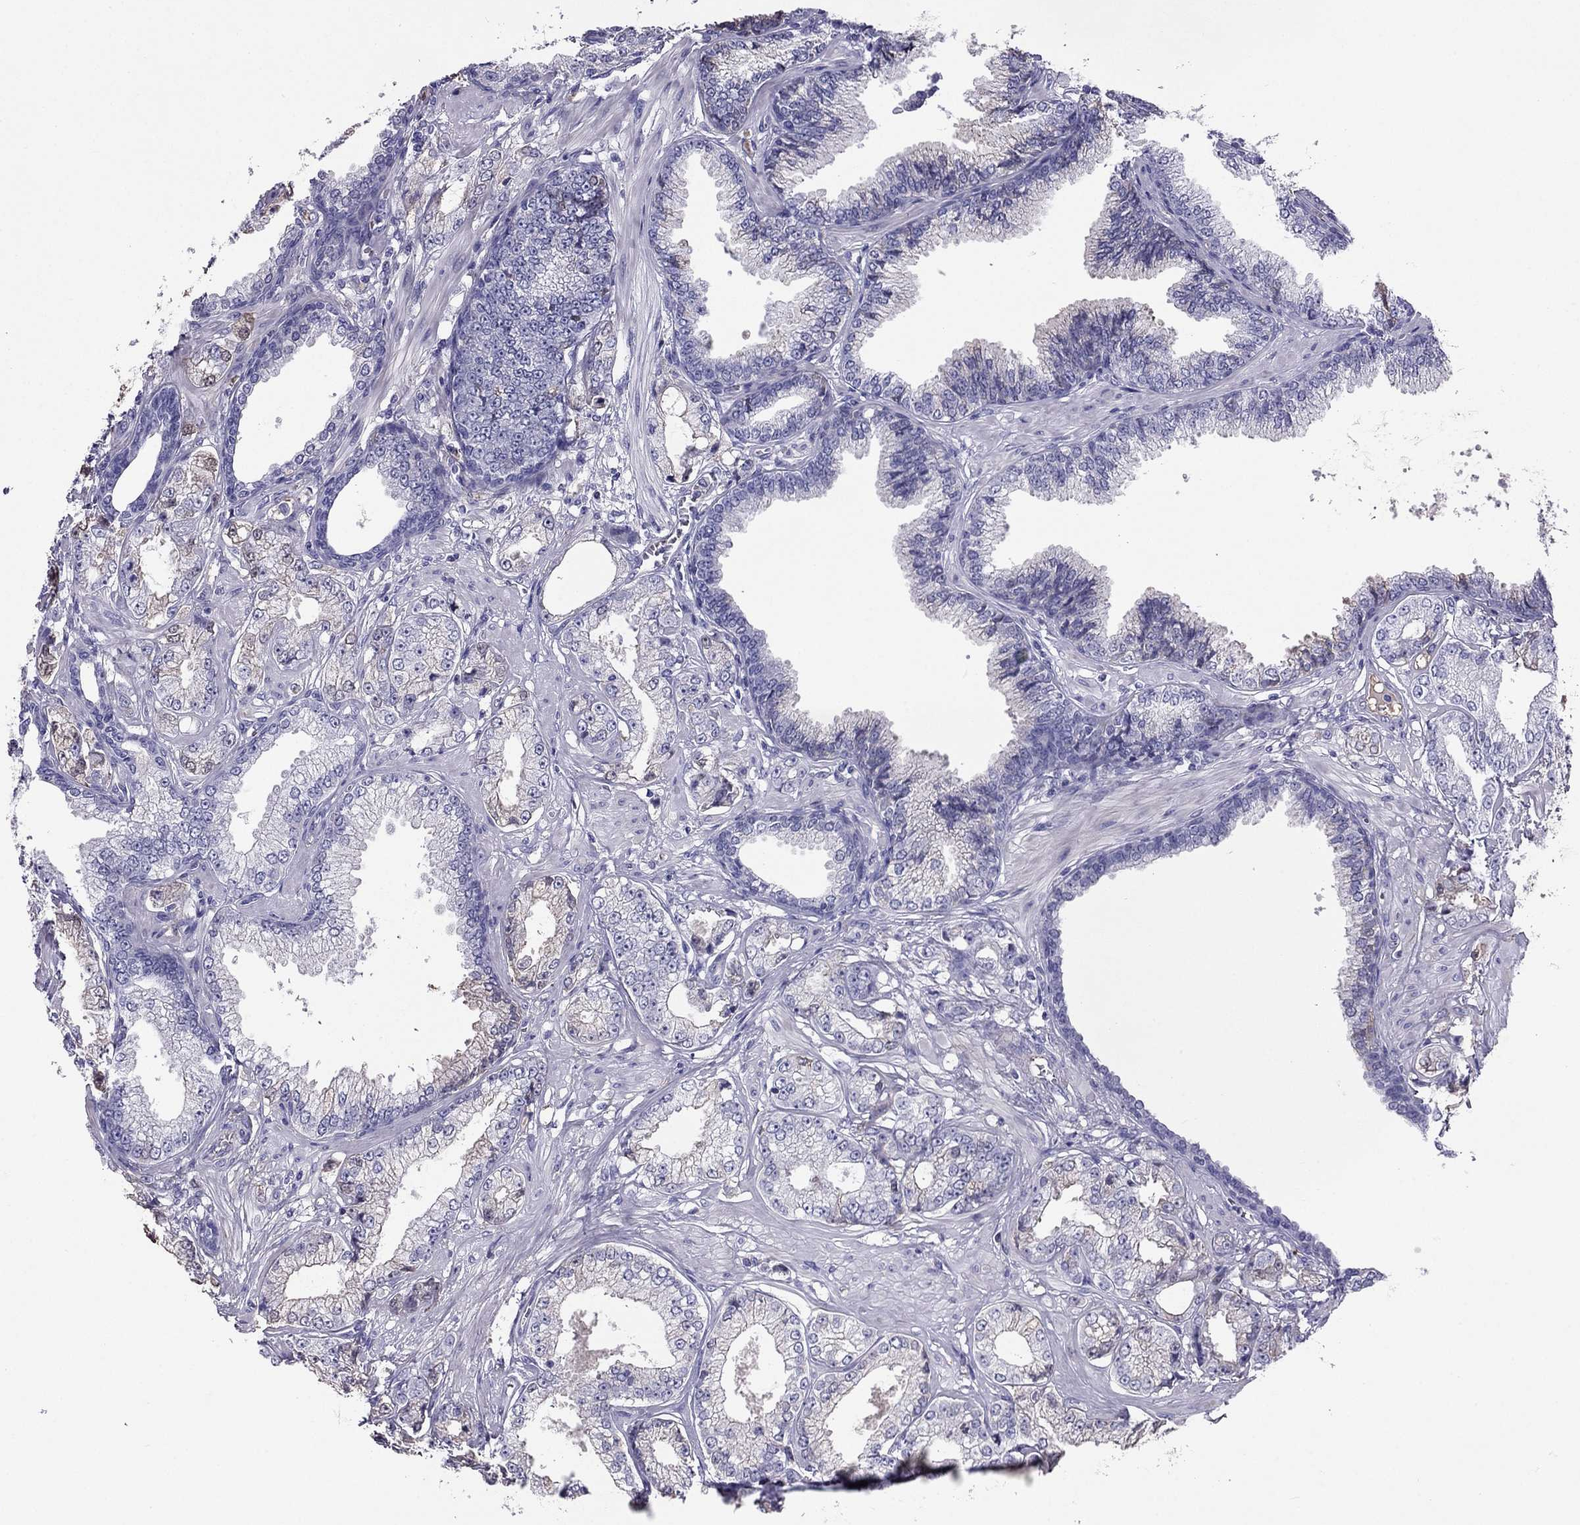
{"staining": {"intensity": "negative", "quantity": "none", "location": "none"}, "tissue": "prostate cancer", "cell_type": "Tumor cells", "image_type": "cancer", "snomed": [{"axis": "morphology", "description": "Adenocarcinoma, NOS"}, {"axis": "topography", "description": "Prostate"}], "caption": "Tumor cells show no significant expression in prostate cancer (adenocarcinoma).", "gene": "TBC1D21", "patient": {"sex": "male", "age": 64}}